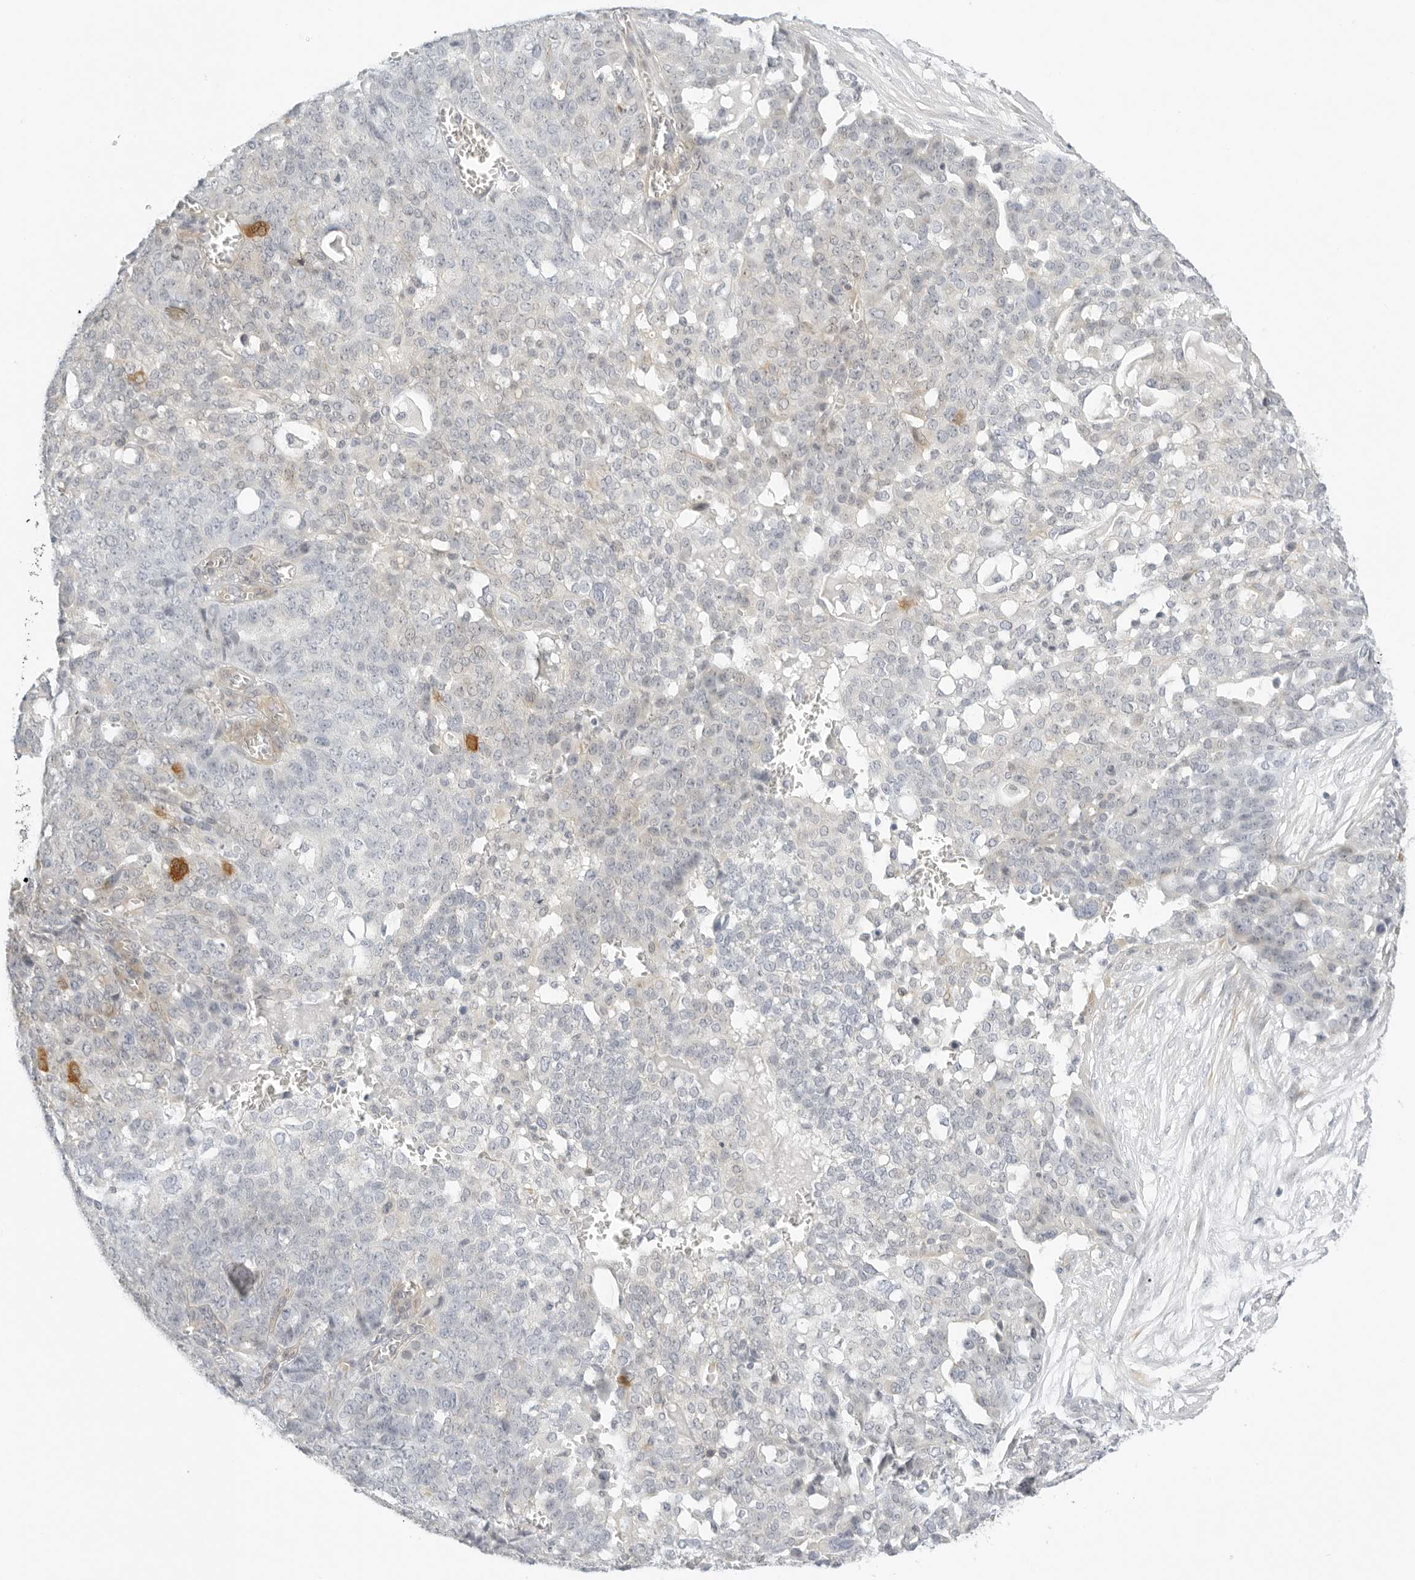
{"staining": {"intensity": "negative", "quantity": "none", "location": "none"}, "tissue": "ovarian cancer", "cell_type": "Tumor cells", "image_type": "cancer", "snomed": [{"axis": "morphology", "description": "Cystadenocarcinoma, serous, NOS"}, {"axis": "topography", "description": "Soft tissue"}, {"axis": "topography", "description": "Ovary"}], "caption": "IHC micrograph of neoplastic tissue: ovarian serous cystadenocarcinoma stained with DAB reveals no significant protein expression in tumor cells.", "gene": "OSCP1", "patient": {"sex": "female", "age": 57}}